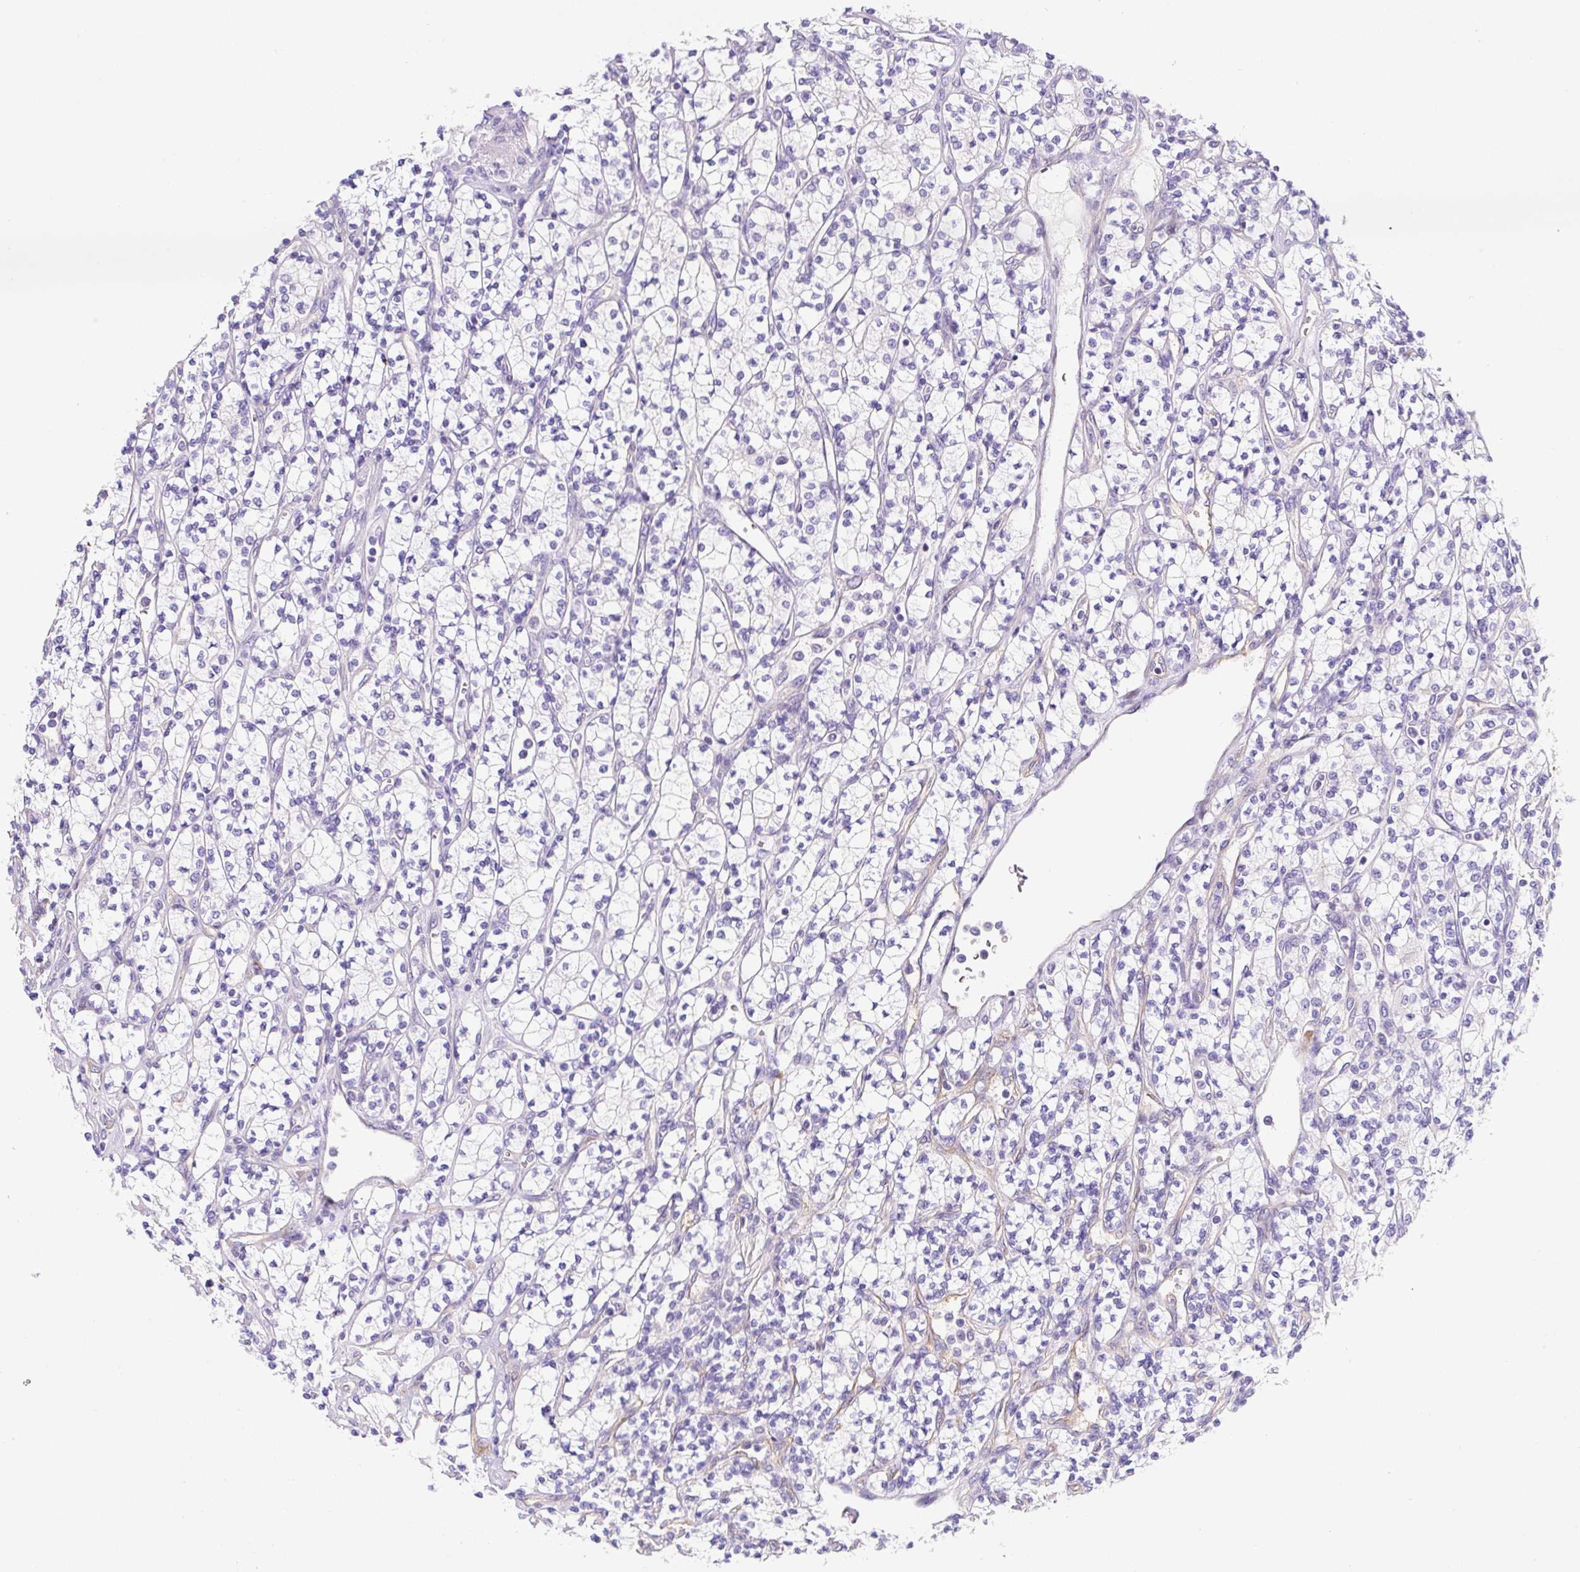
{"staining": {"intensity": "negative", "quantity": "none", "location": "none"}, "tissue": "renal cancer", "cell_type": "Tumor cells", "image_type": "cancer", "snomed": [{"axis": "morphology", "description": "Adenocarcinoma, NOS"}, {"axis": "topography", "description": "Kidney"}], "caption": "Human renal adenocarcinoma stained for a protein using immunohistochemistry displays no expression in tumor cells.", "gene": "ASB4", "patient": {"sex": "male", "age": 77}}